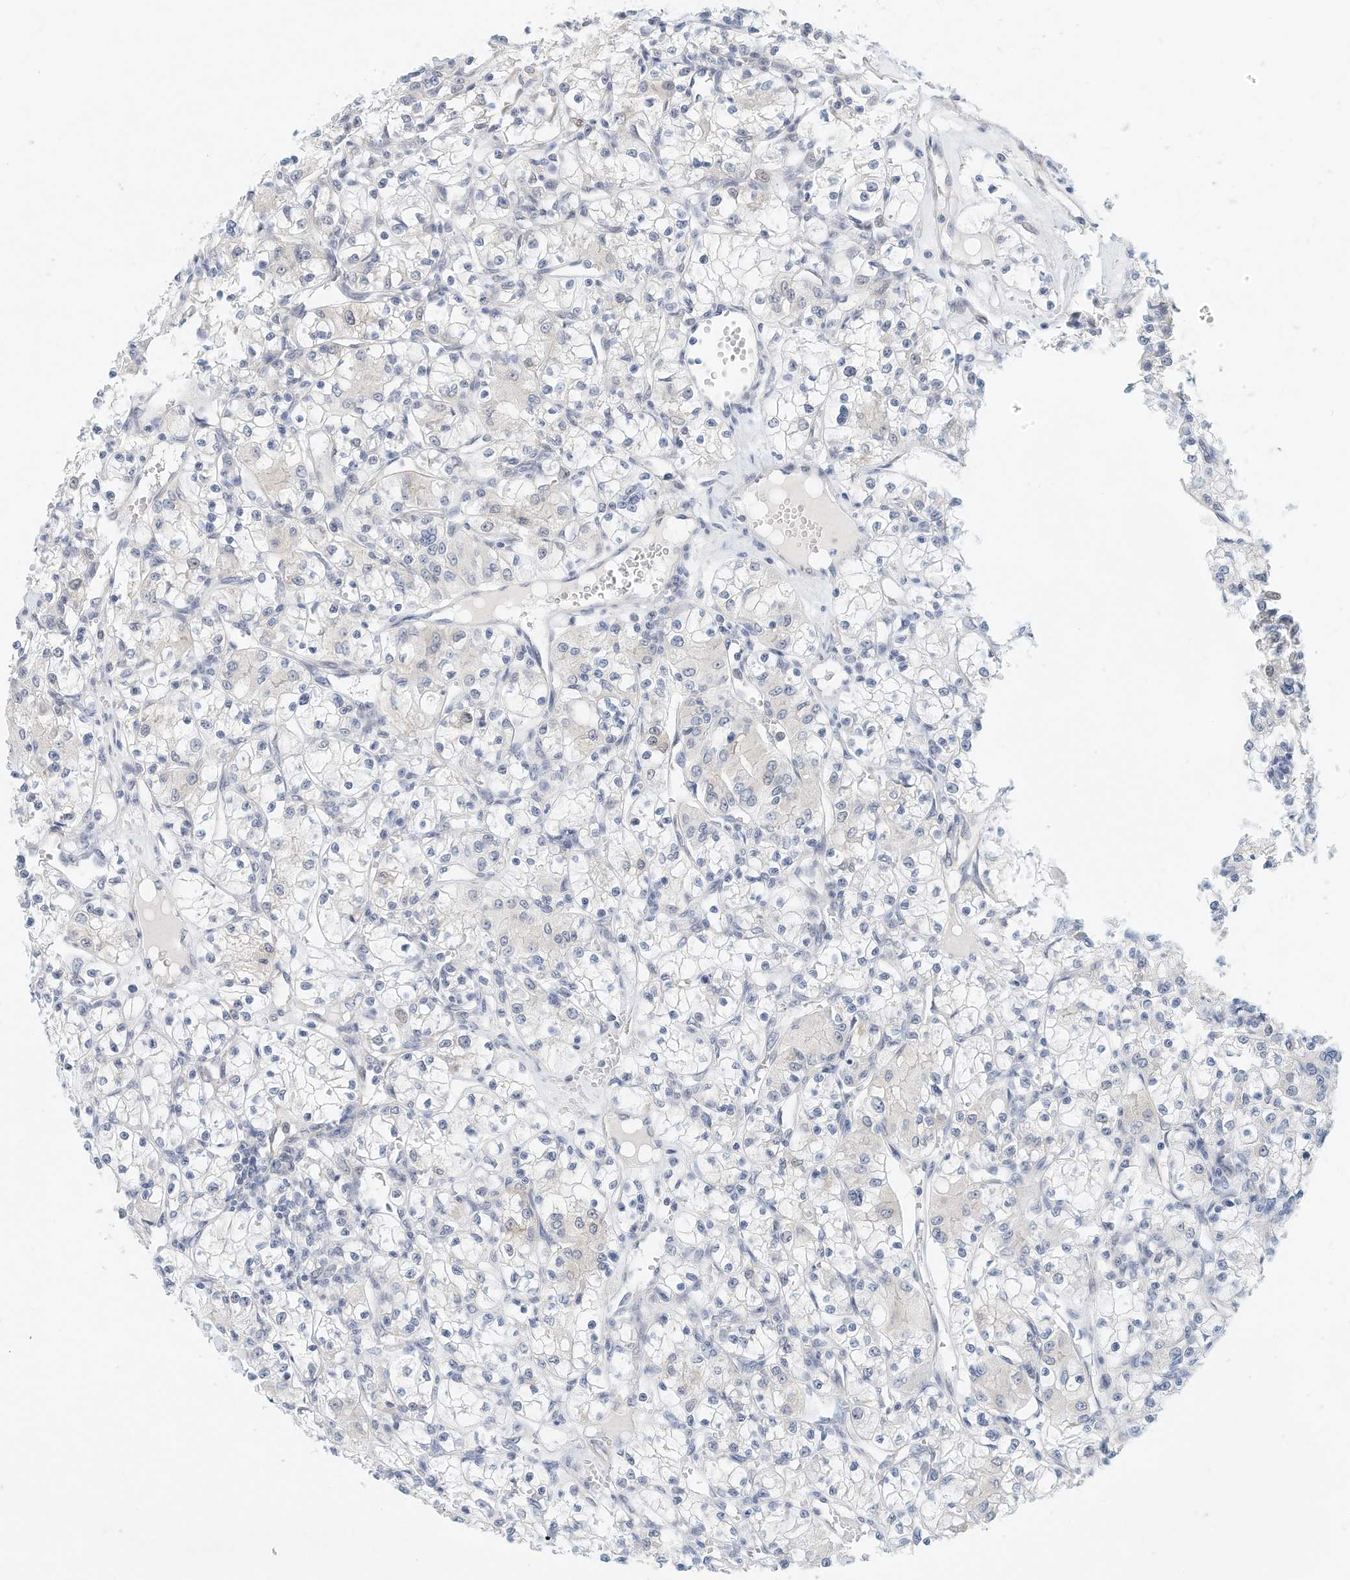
{"staining": {"intensity": "negative", "quantity": "none", "location": "none"}, "tissue": "renal cancer", "cell_type": "Tumor cells", "image_type": "cancer", "snomed": [{"axis": "morphology", "description": "Adenocarcinoma, NOS"}, {"axis": "topography", "description": "Kidney"}], "caption": "High magnification brightfield microscopy of renal adenocarcinoma stained with DAB (brown) and counterstained with hematoxylin (blue): tumor cells show no significant expression.", "gene": "ARHGAP28", "patient": {"sex": "female", "age": 59}}